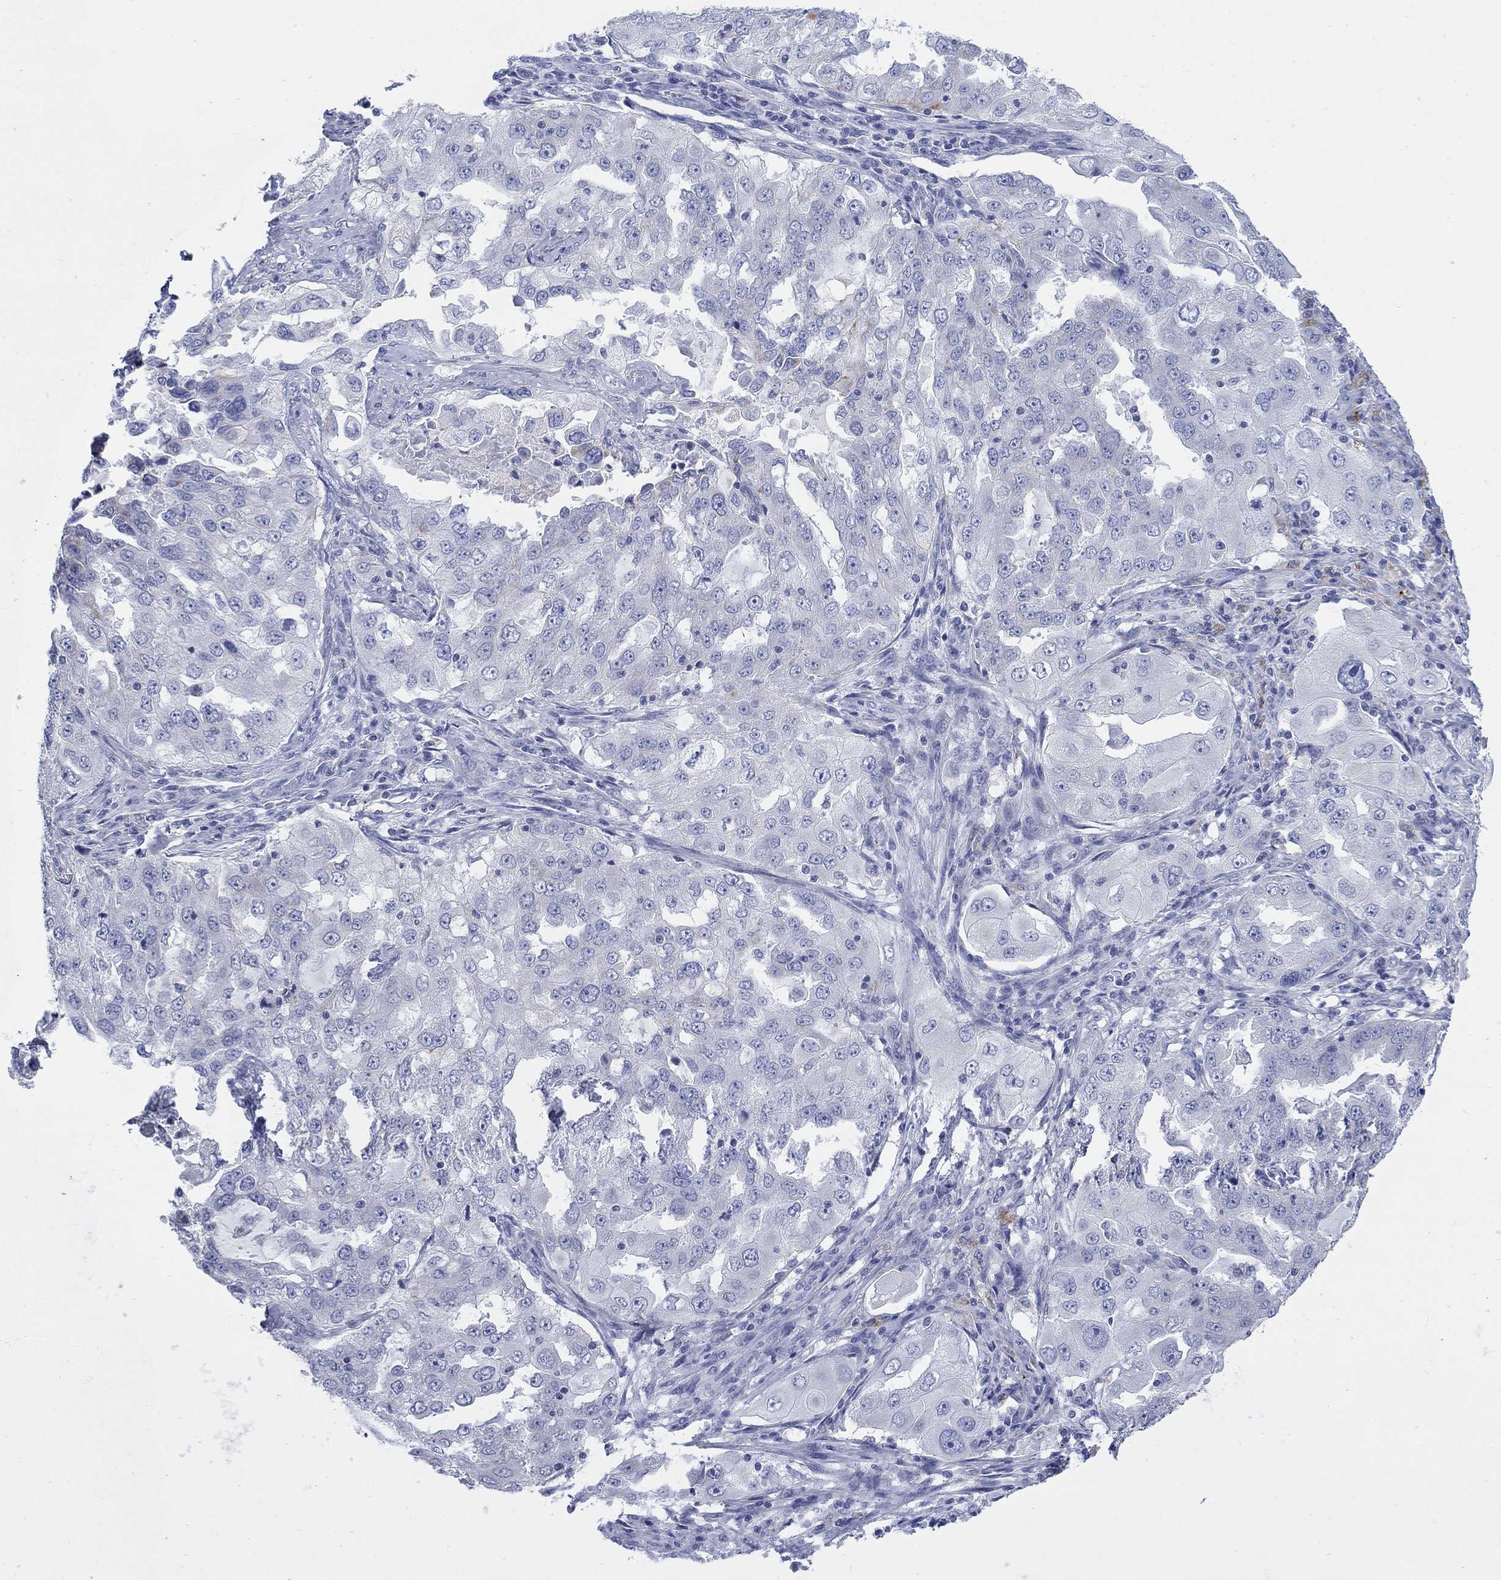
{"staining": {"intensity": "negative", "quantity": "none", "location": "none"}, "tissue": "lung cancer", "cell_type": "Tumor cells", "image_type": "cancer", "snomed": [{"axis": "morphology", "description": "Adenocarcinoma, NOS"}, {"axis": "topography", "description": "Lung"}], "caption": "Lung adenocarcinoma was stained to show a protein in brown. There is no significant staining in tumor cells.", "gene": "SCCPDH", "patient": {"sex": "female", "age": 61}}